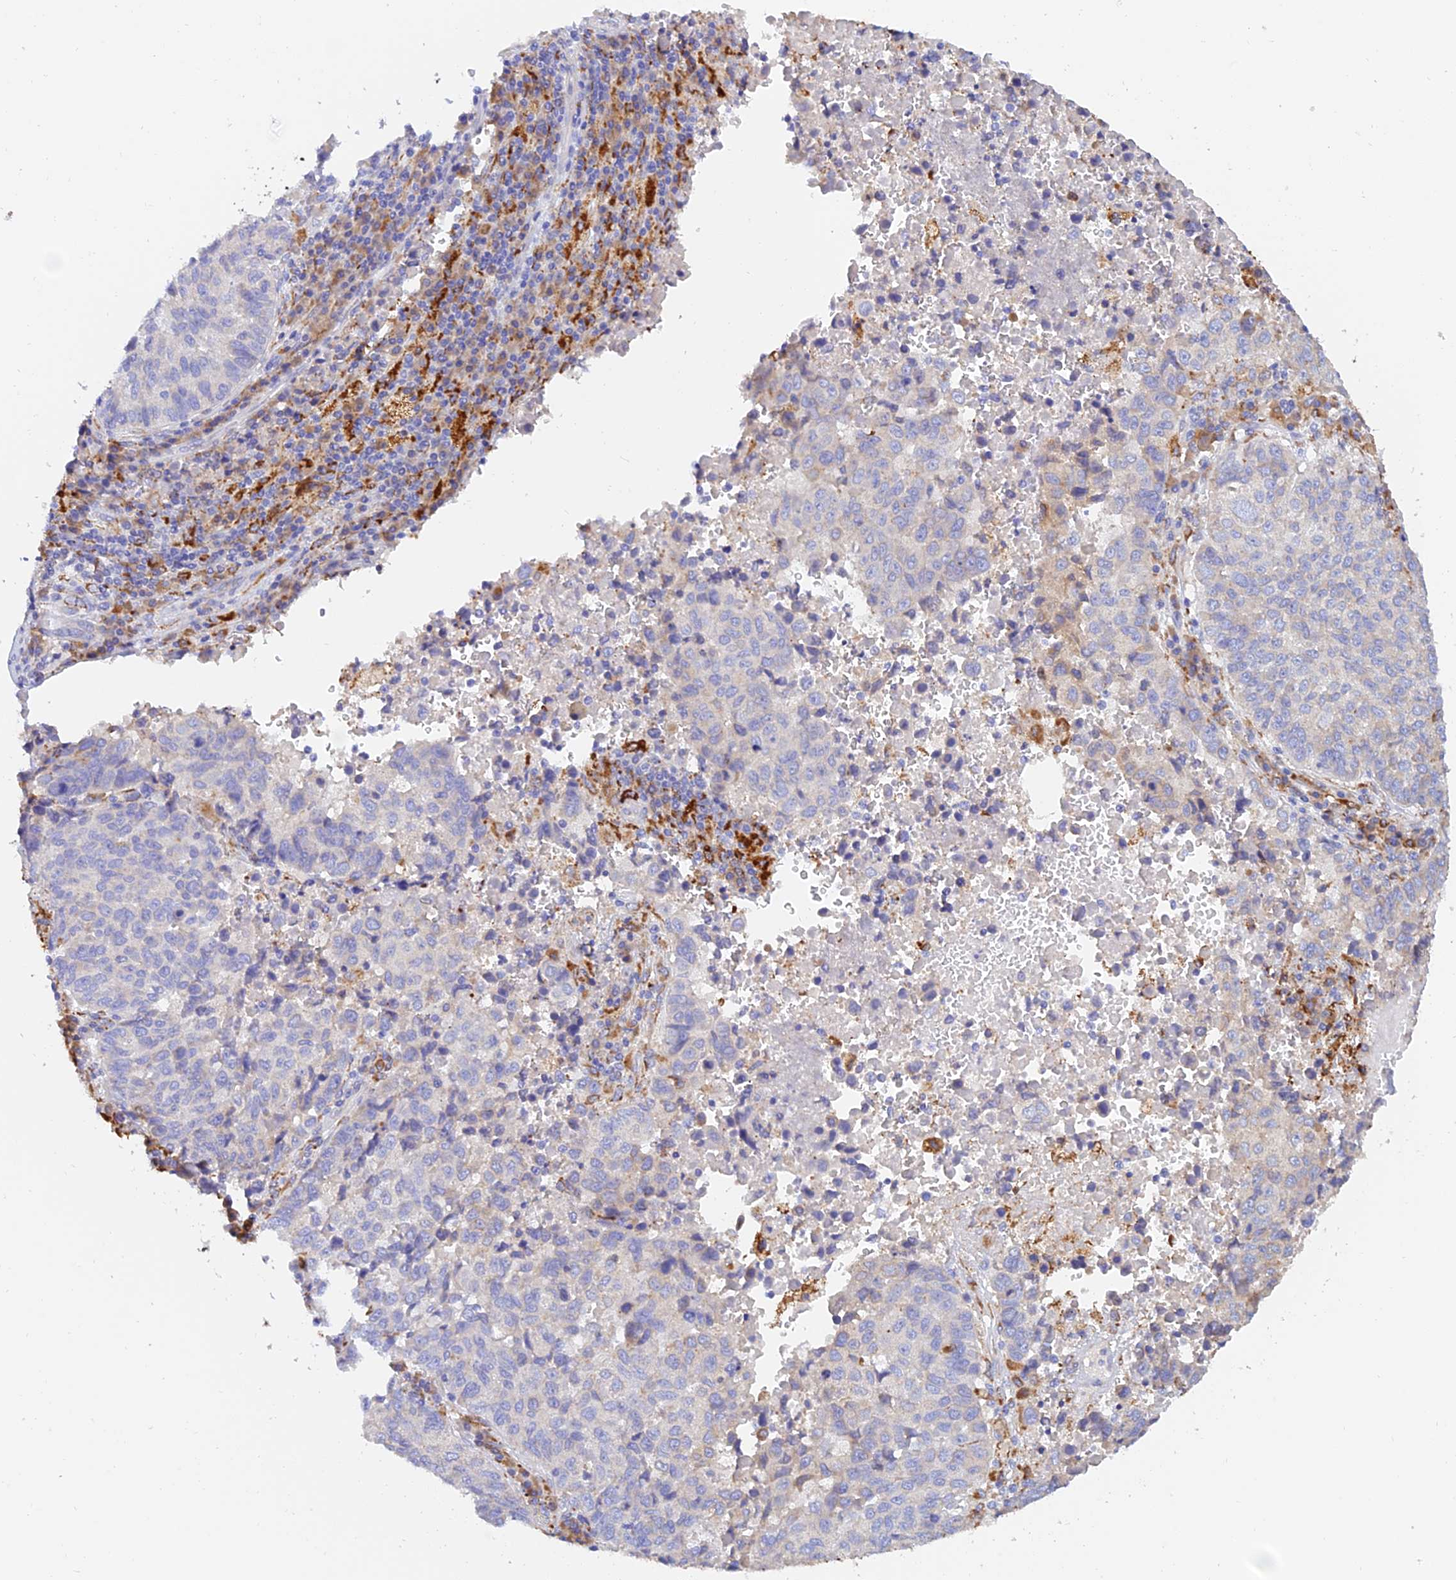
{"staining": {"intensity": "negative", "quantity": "none", "location": "none"}, "tissue": "lung cancer", "cell_type": "Tumor cells", "image_type": "cancer", "snomed": [{"axis": "morphology", "description": "Squamous cell carcinoma, NOS"}, {"axis": "topography", "description": "Lung"}], "caption": "DAB immunohistochemical staining of human lung cancer shows no significant expression in tumor cells.", "gene": "VKORC1", "patient": {"sex": "male", "age": 73}}